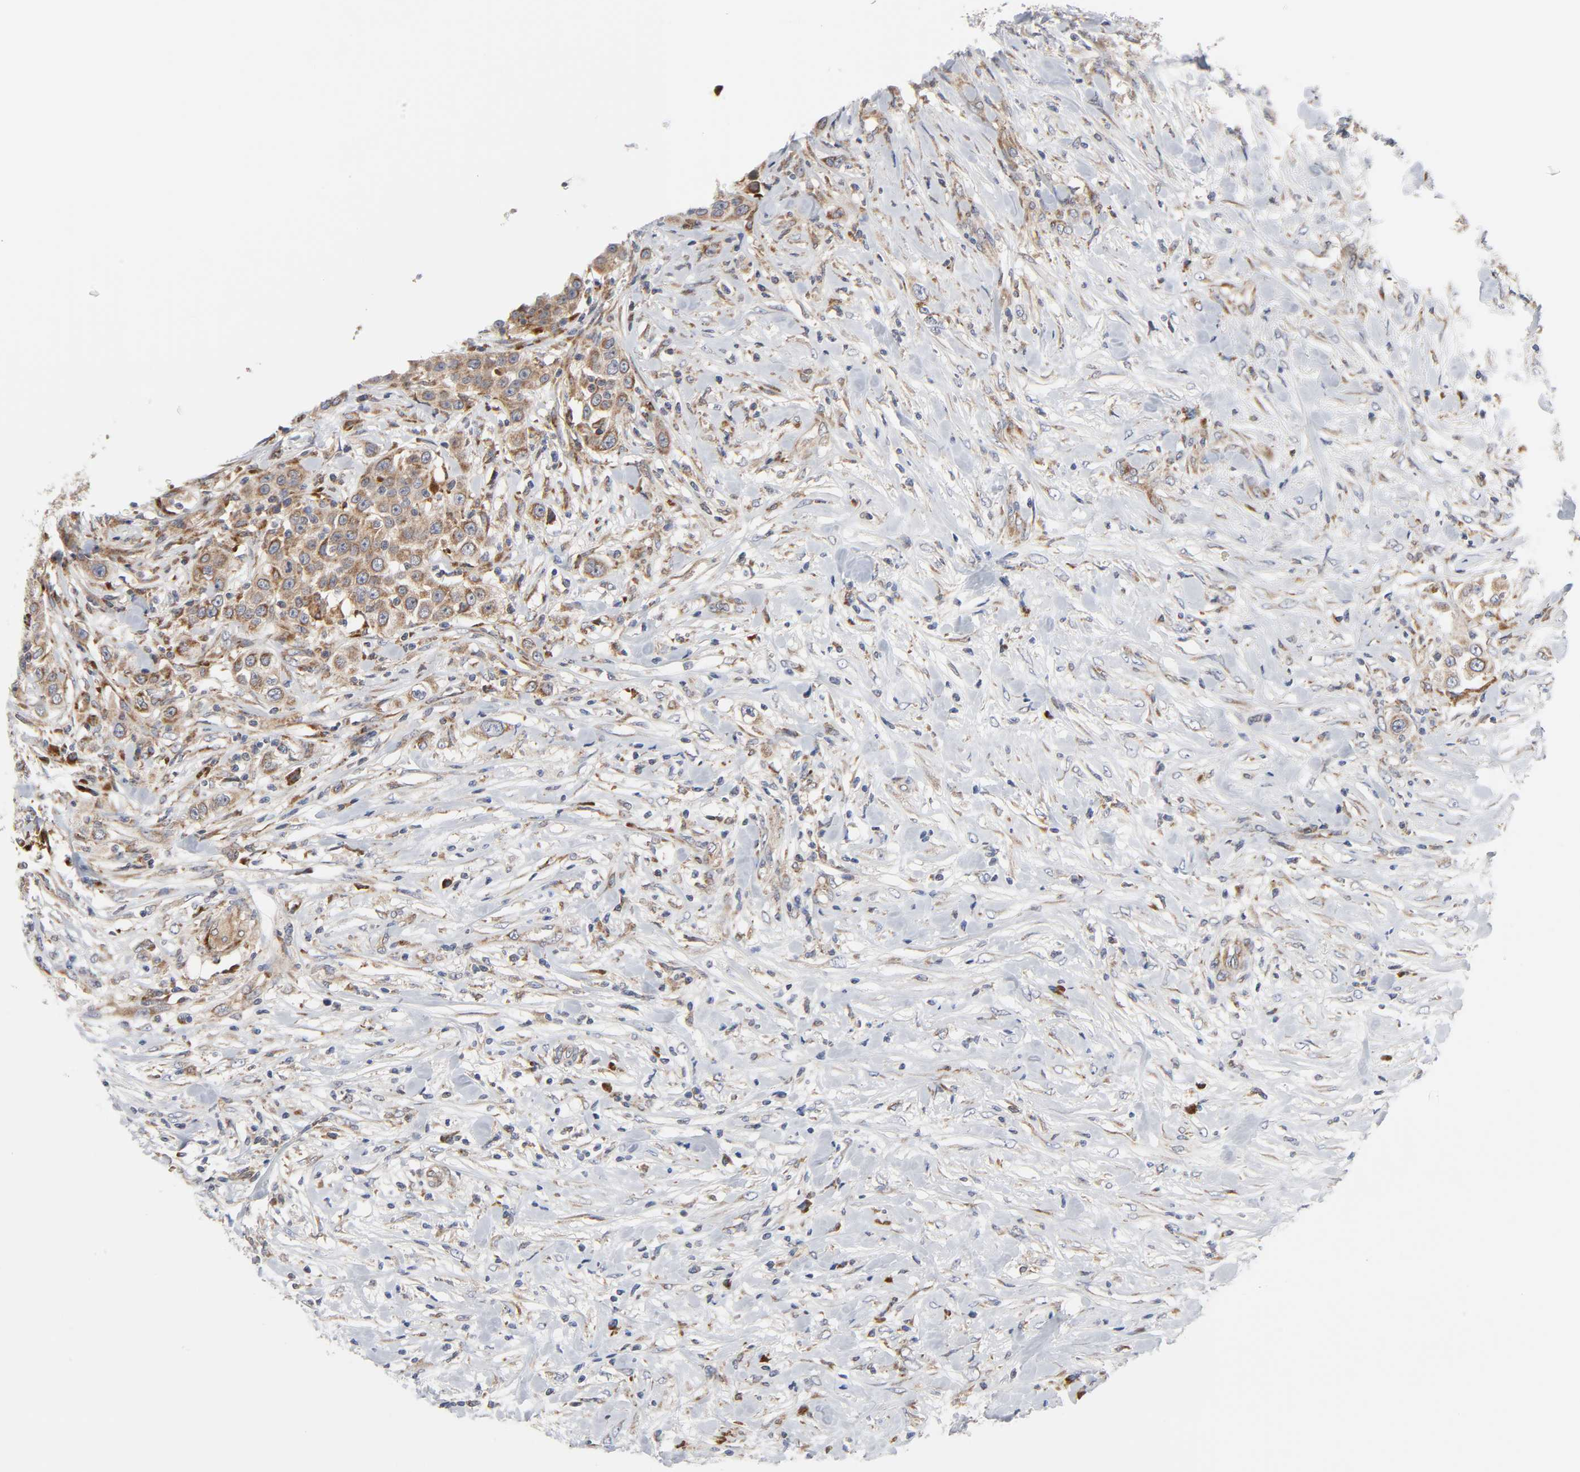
{"staining": {"intensity": "moderate", "quantity": ">75%", "location": "cytoplasmic/membranous"}, "tissue": "urothelial cancer", "cell_type": "Tumor cells", "image_type": "cancer", "snomed": [{"axis": "morphology", "description": "Urothelial carcinoma, High grade"}, {"axis": "topography", "description": "Urinary bladder"}], "caption": "Urothelial cancer stained with IHC shows moderate cytoplasmic/membranous positivity in approximately >75% of tumor cells.", "gene": "BAX", "patient": {"sex": "female", "age": 80}}